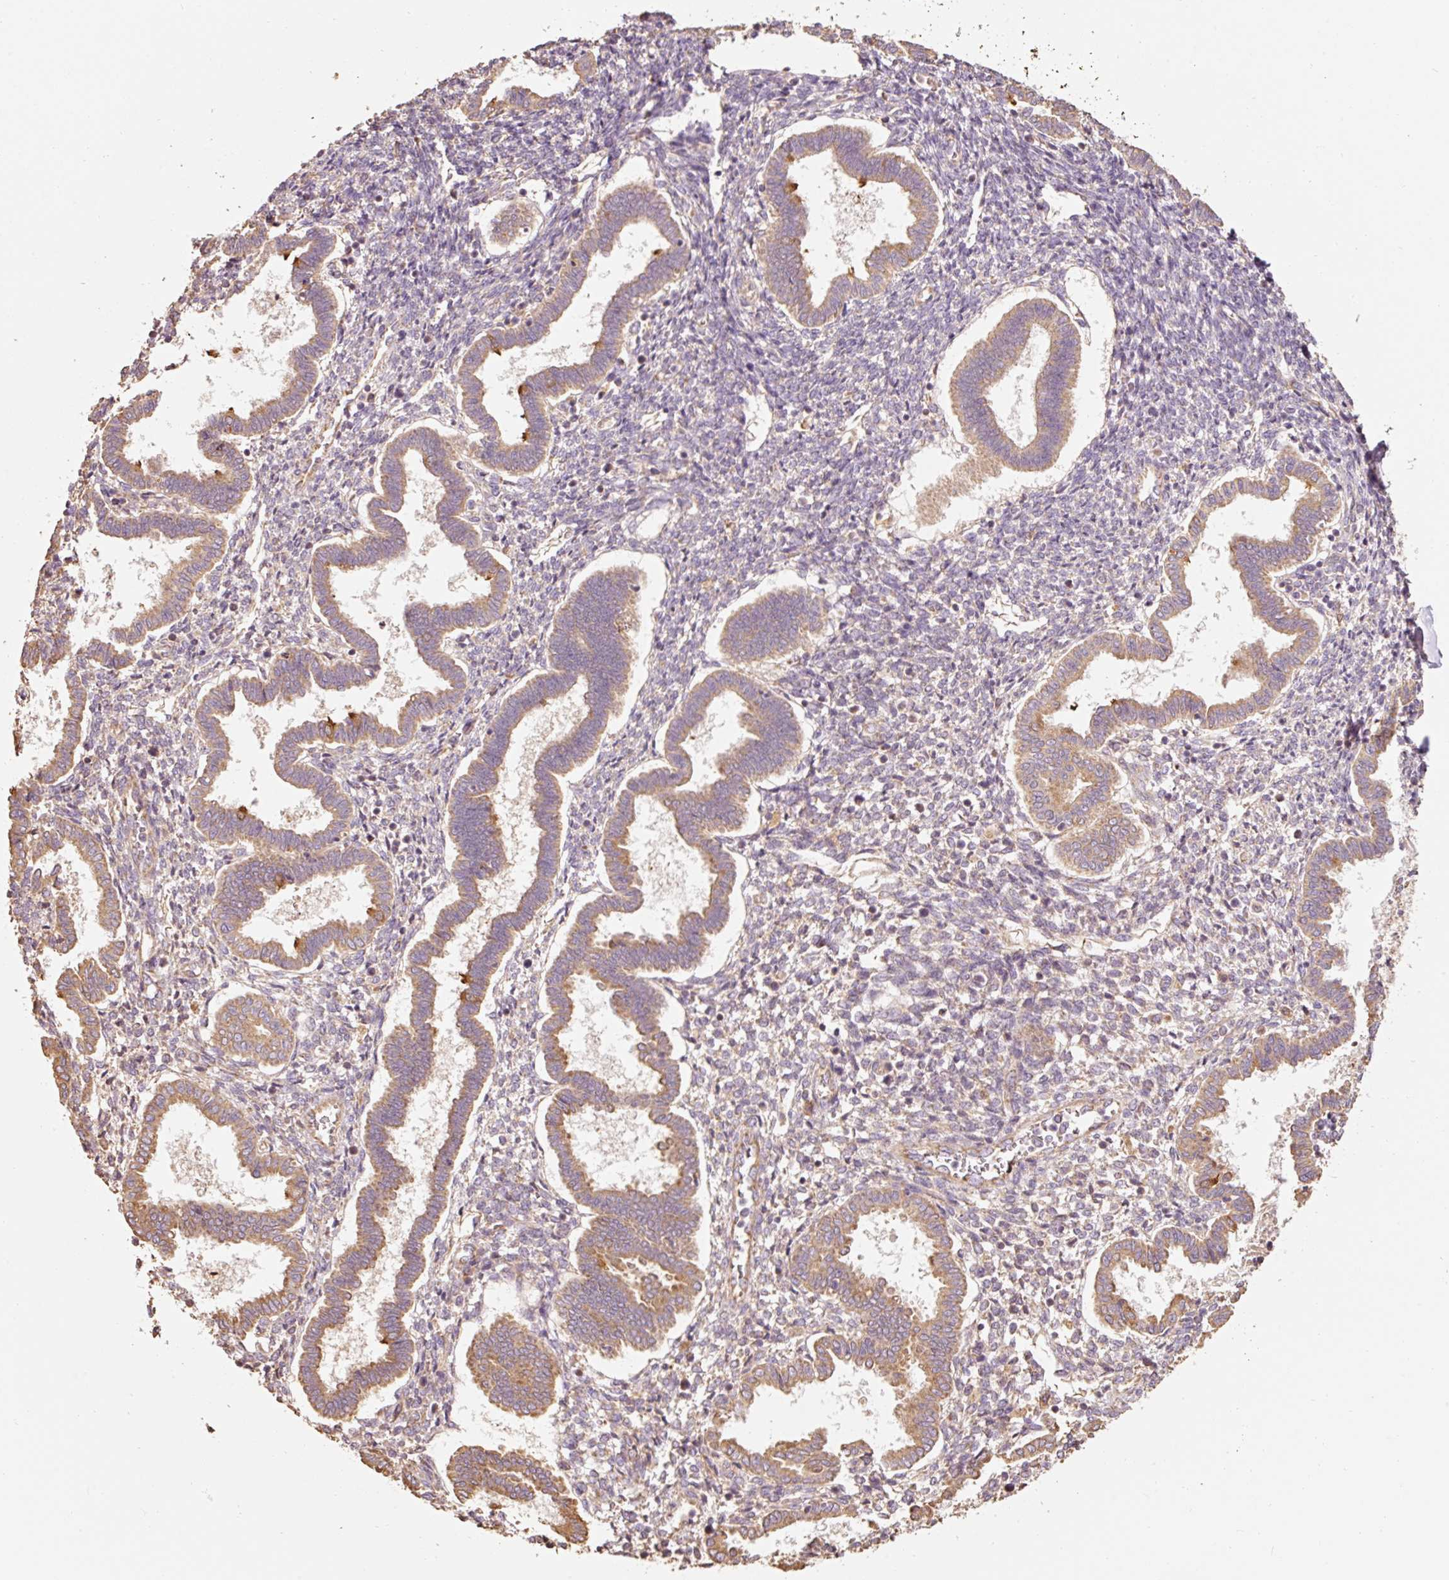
{"staining": {"intensity": "weak", "quantity": "25%-75%", "location": "cytoplasmic/membranous"}, "tissue": "endometrium", "cell_type": "Cells in endometrial stroma", "image_type": "normal", "snomed": [{"axis": "morphology", "description": "Normal tissue, NOS"}, {"axis": "topography", "description": "Endometrium"}], "caption": "Immunohistochemistry of normal human endometrium reveals low levels of weak cytoplasmic/membranous staining in about 25%-75% of cells in endometrial stroma. (Stains: DAB in brown, nuclei in blue, Microscopy: brightfield microscopy at high magnification).", "gene": "EFHC1", "patient": {"sex": "female", "age": 24}}